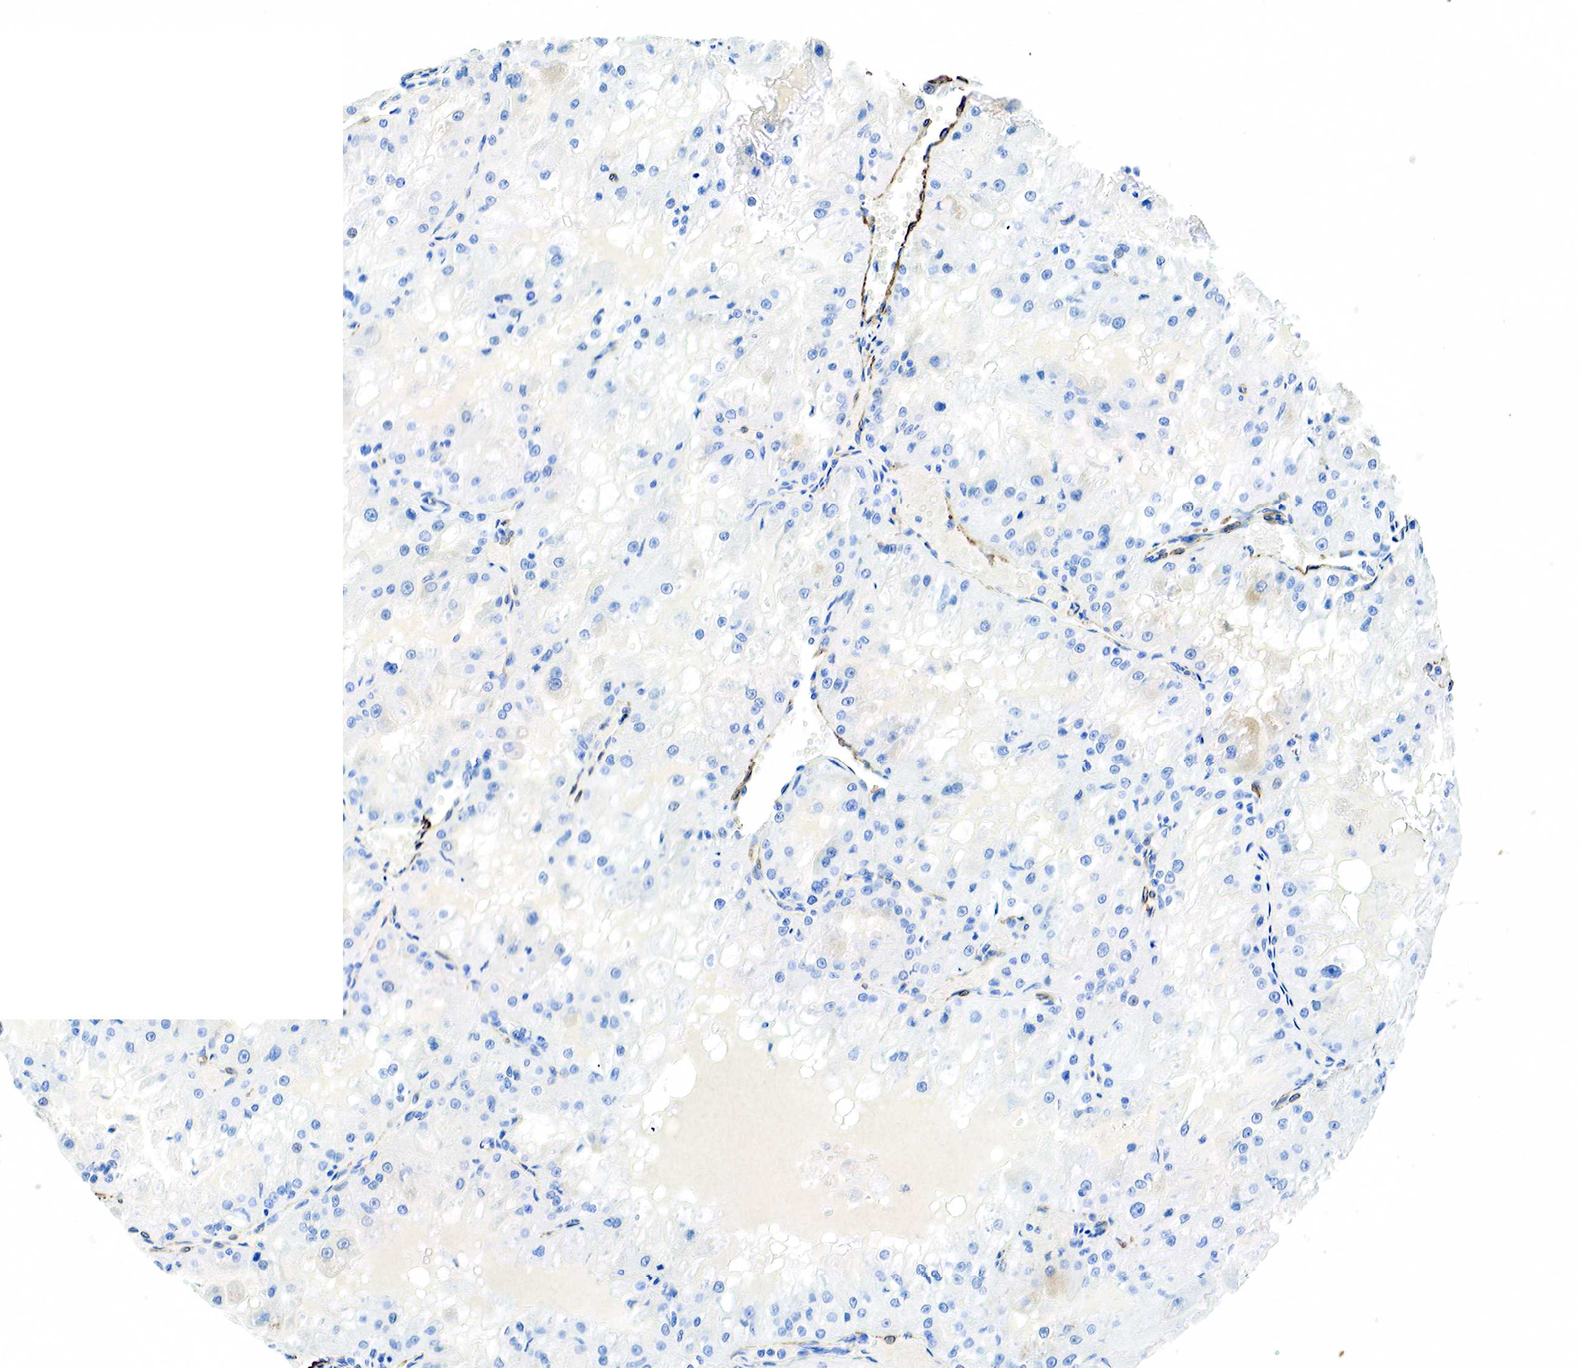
{"staining": {"intensity": "negative", "quantity": "none", "location": "none"}, "tissue": "renal cancer", "cell_type": "Tumor cells", "image_type": "cancer", "snomed": [{"axis": "morphology", "description": "Adenocarcinoma, NOS"}, {"axis": "topography", "description": "Kidney"}], "caption": "This is a image of immunohistochemistry (IHC) staining of renal cancer, which shows no positivity in tumor cells.", "gene": "ACTA1", "patient": {"sex": "female", "age": 74}}